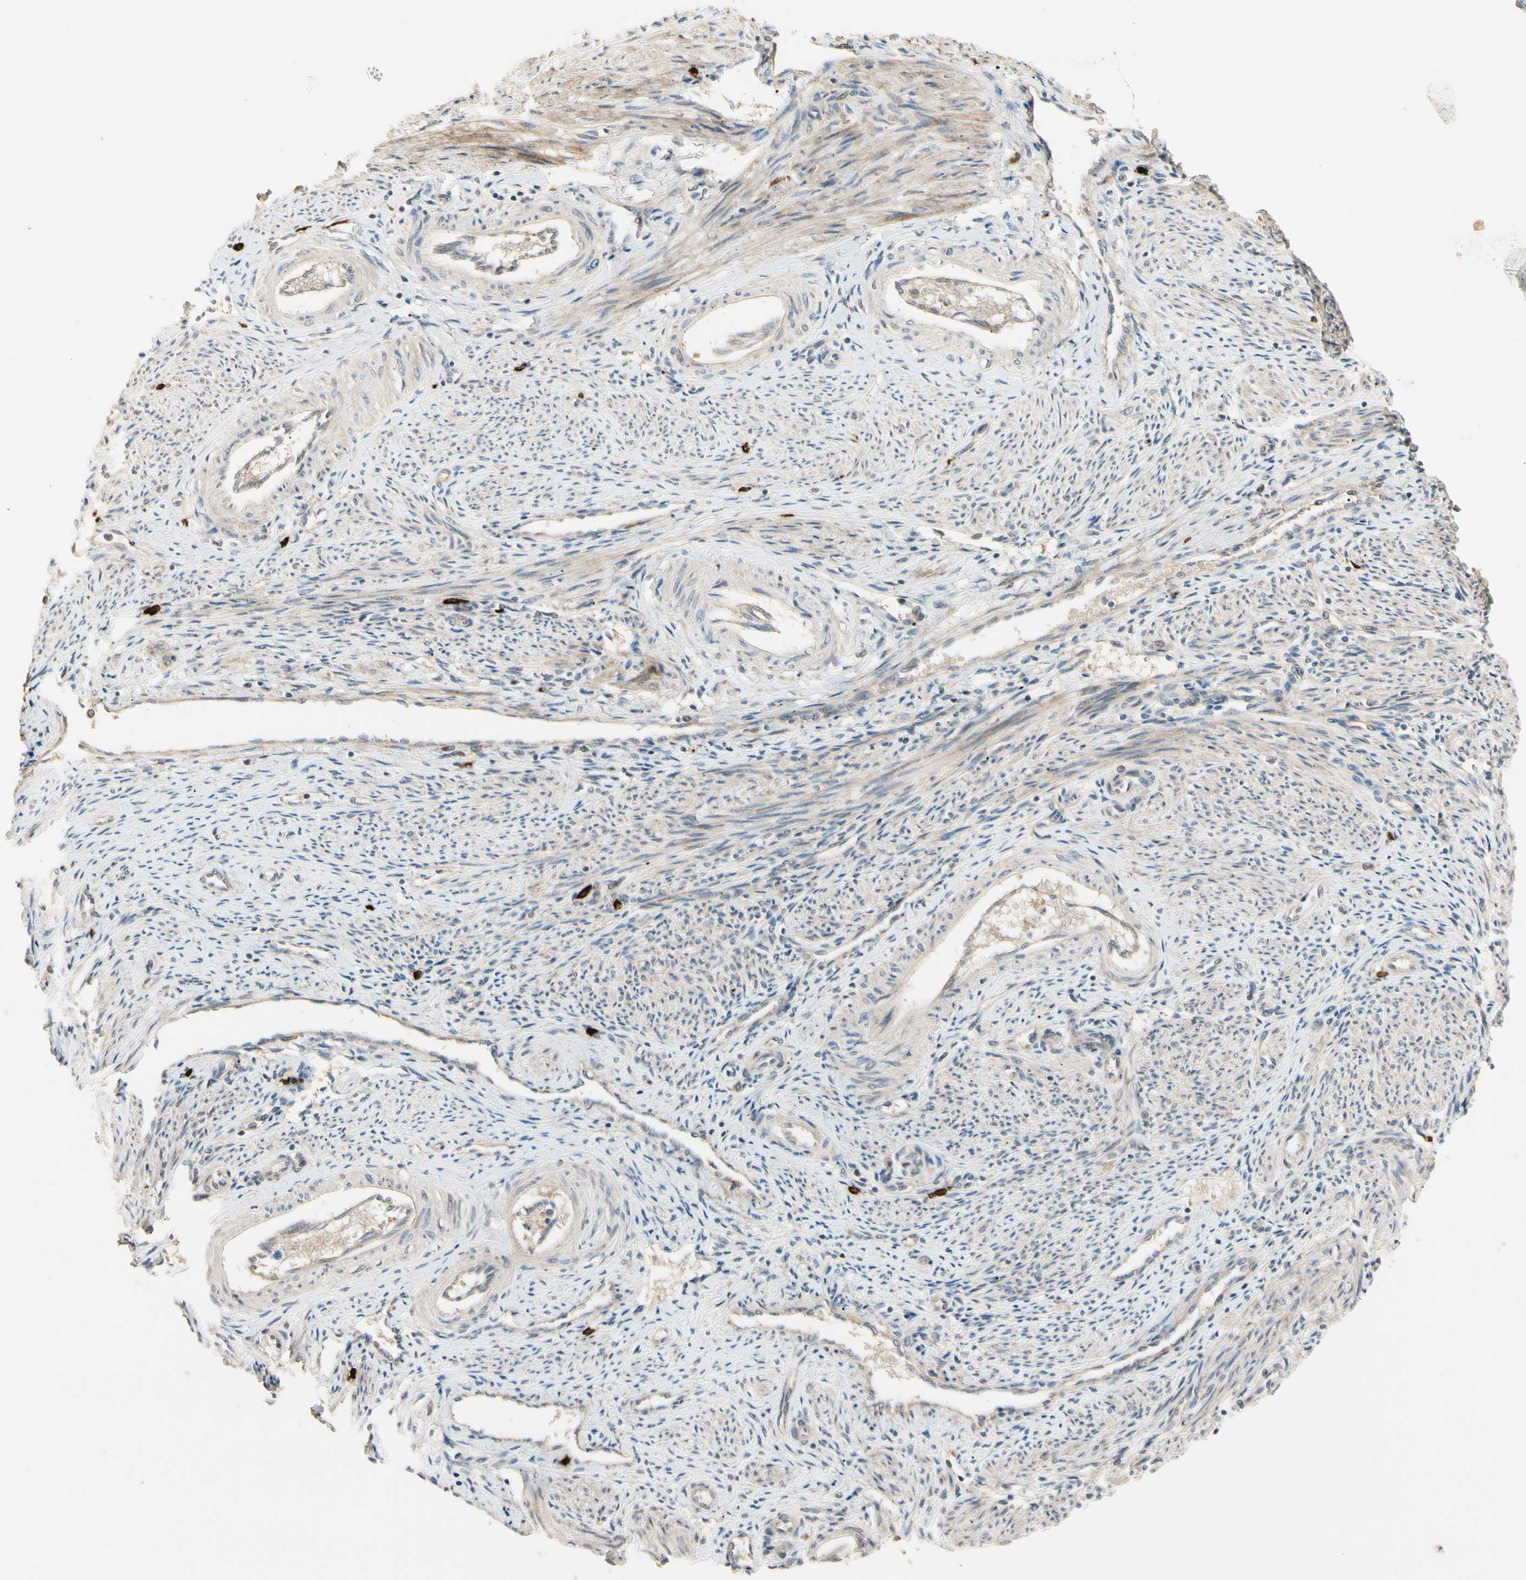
{"staining": {"intensity": "weak", "quantity": "25%-75%", "location": "cytoplasmic/membranous"}, "tissue": "endometrium", "cell_type": "Cells in endometrial stroma", "image_type": "normal", "snomed": [{"axis": "morphology", "description": "Normal tissue, NOS"}, {"axis": "topography", "description": "Endometrium"}], "caption": "Cells in endometrial stroma show weak cytoplasmic/membranous staining in approximately 25%-75% of cells in normal endometrium. Nuclei are stained in blue.", "gene": "ATG4C", "patient": {"sex": "female", "age": 42}}